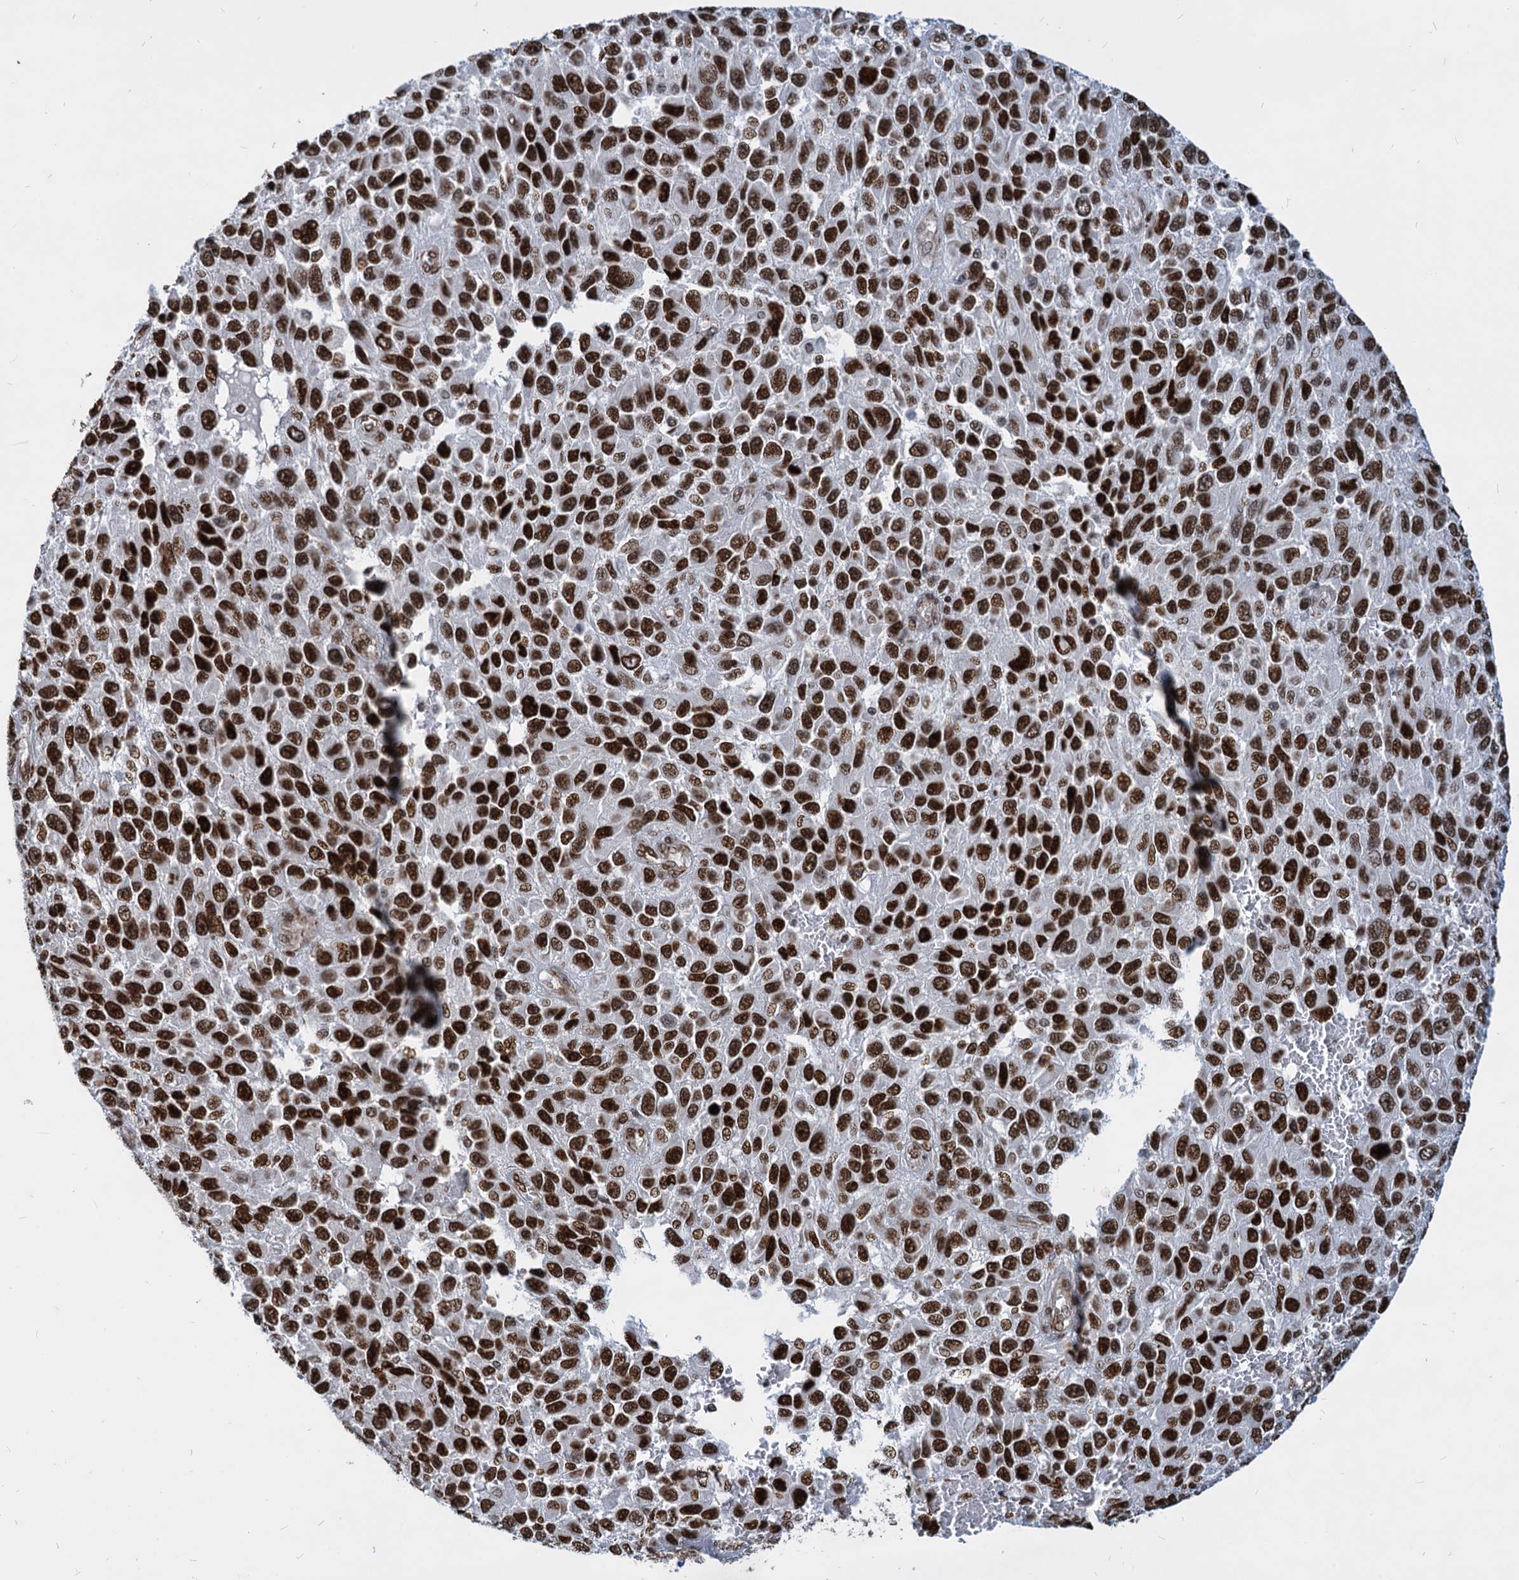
{"staining": {"intensity": "strong", "quantity": ">75%", "location": "nuclear"}, "tissue": "melanoma", "cell_type": "Tumor cells", "image_type": "cancer", "snomed": [{"axis": "morphology", "description": "Normal tissue, NOS"}, {"axis": "morphology", "description": "Malignant melanoma, NOS"}, {"axis": "topography", "description": "Skin"}], "caption": "A high amount of strong nuclear expression is present in about >75% of tumor cells in malignant melanoma tissue.", "gene": "MECP2", "patient": {"sex": "female", "age": 96}}